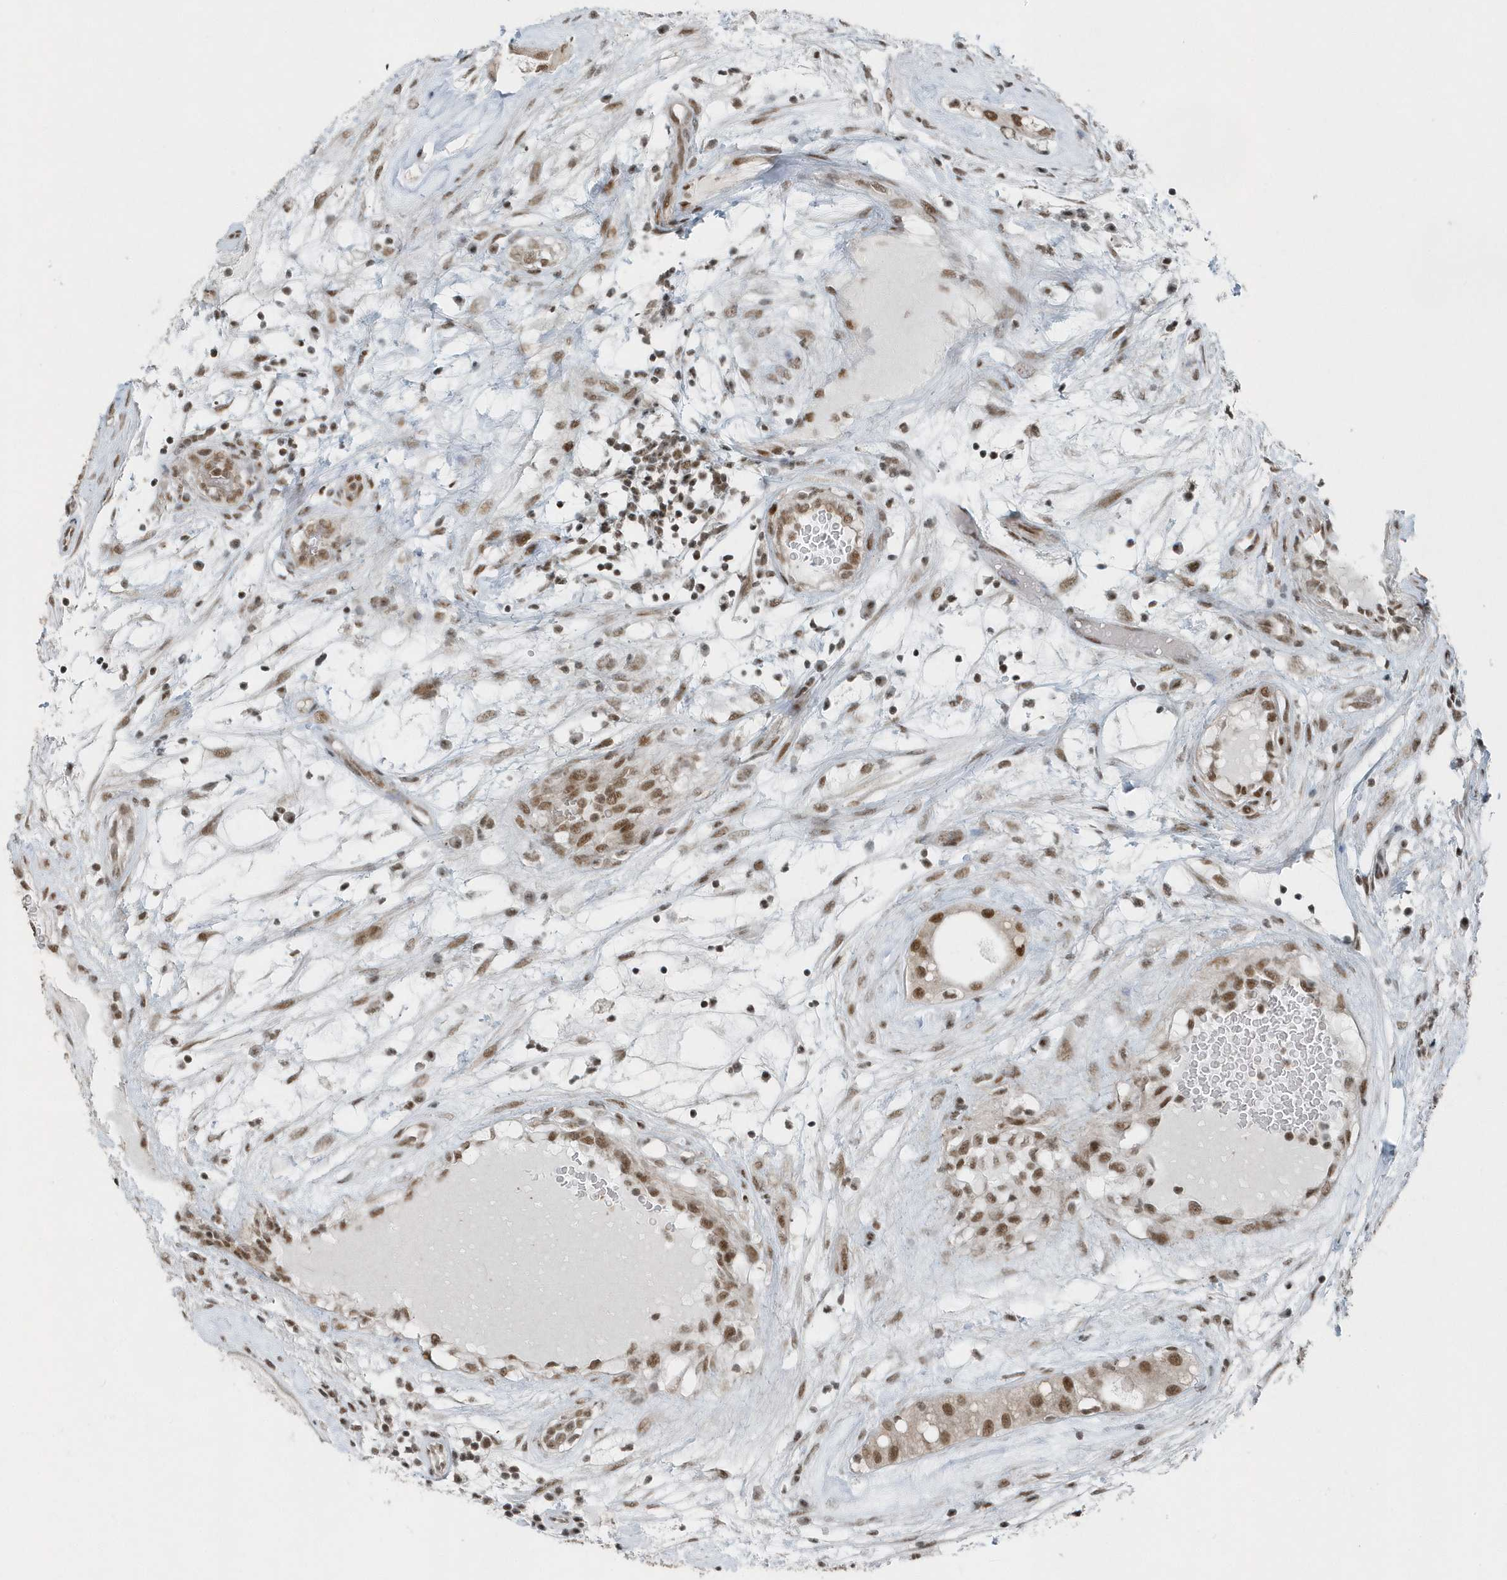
{"staining": {"intensity": "moderate", "quantity": ">75%", "location": "nuclear"}, "tissue": "testis cancer", "cell_type": "Tumor cells", "image_type": "cancer", "snomed": [{"axis": "morphology", "description": "Seminoma, NOS"}, {"axis": "morphology", "description": "Carcinoma, Embryonal, NOS"}, {"axis": "topography", "description": "Testis"}], "caption": "This micrograph reveals testis cancer (embryonal carcinoma) stained with immunohistochemistry to label a protein in brown. The nuclear of tumor cells show moderate positivity for the protein. Nuclei are counter-stained blue.", "gene": "YTHDC1", "patient": {"sex": "male", "age": 28}}